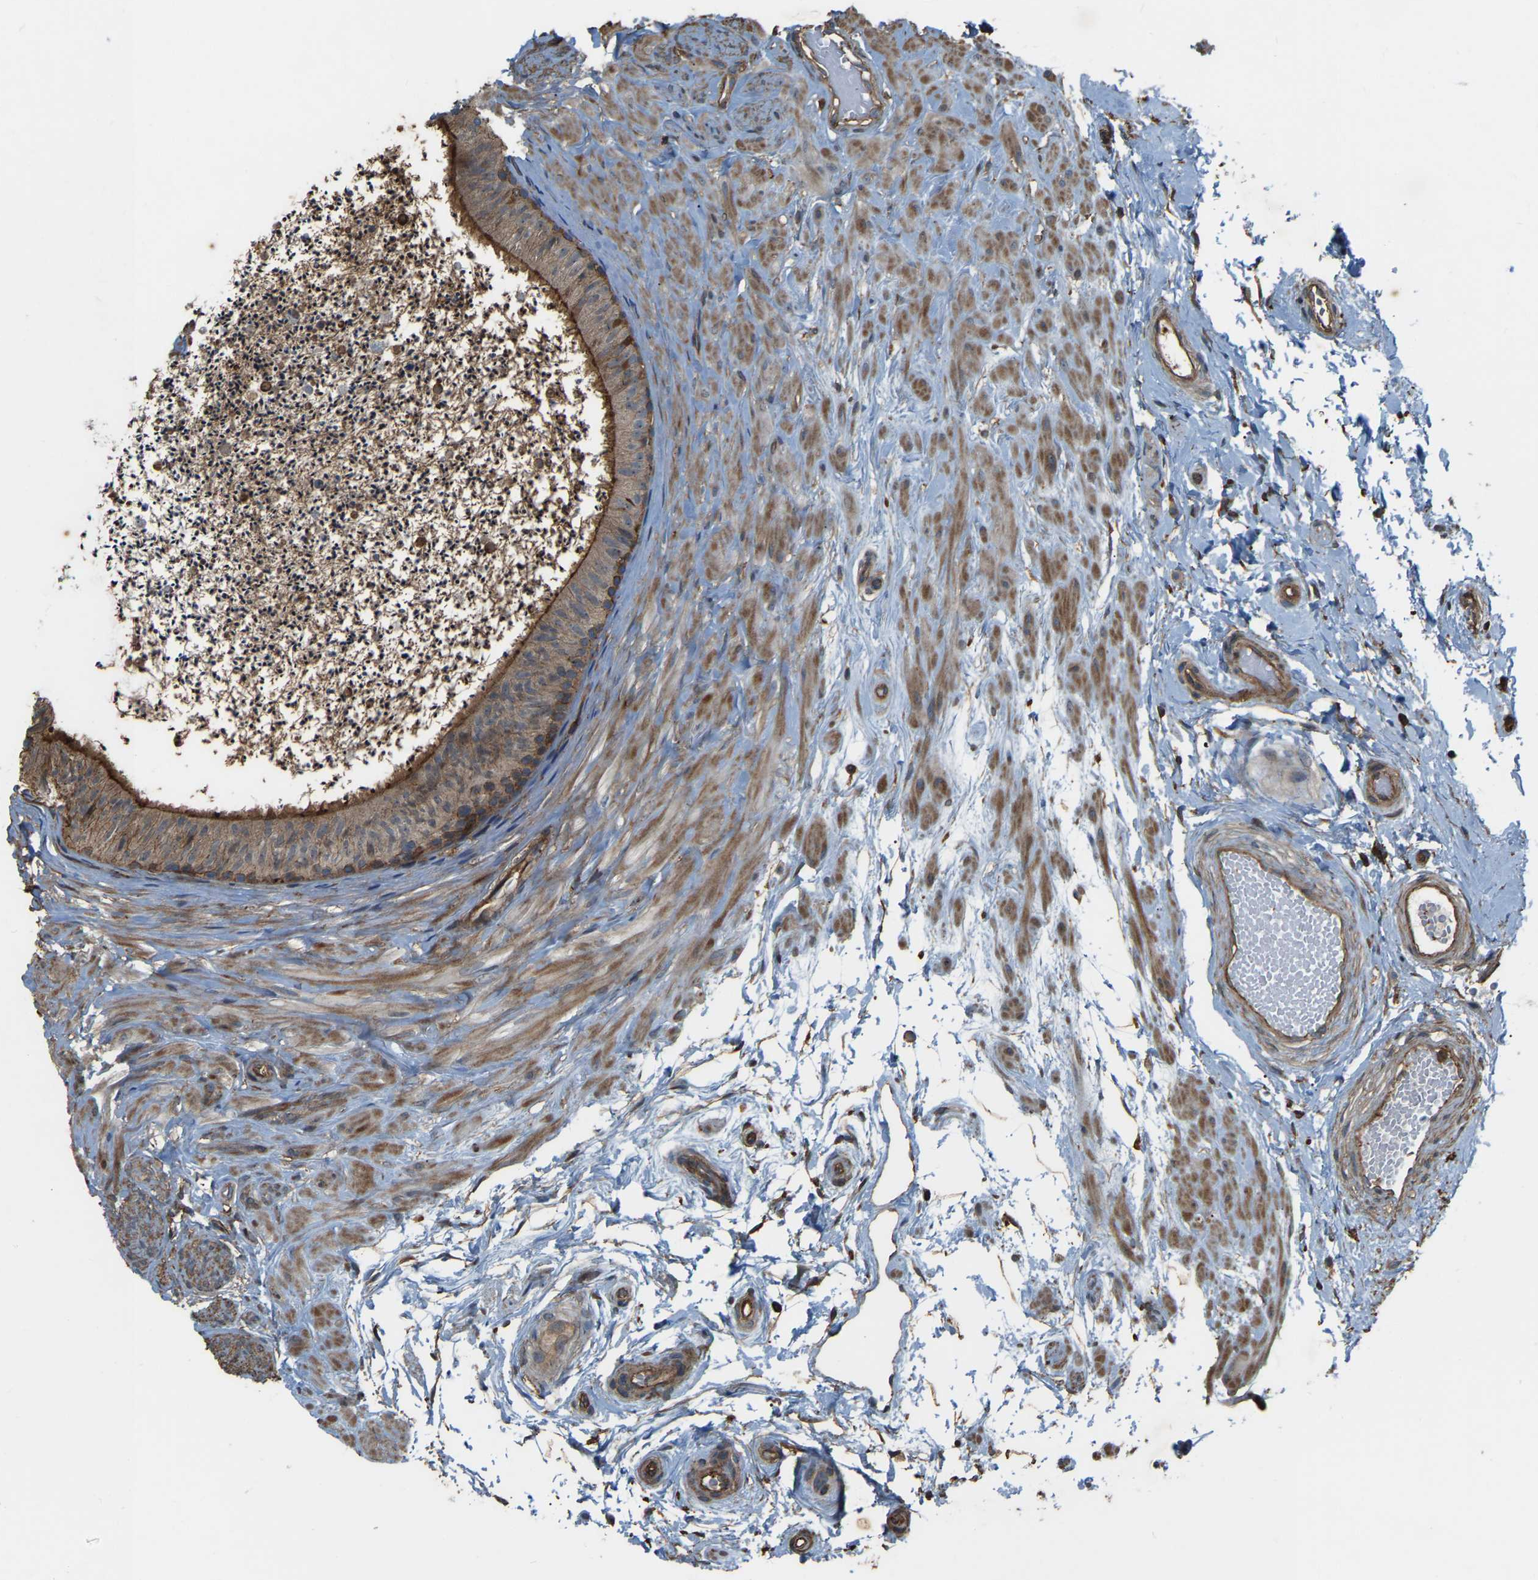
{"staining": {"intensity": "moderate", "quantity": ">75%", "location": "cytoplasmic/membranous"}, "tissue": "epididymis", "cell_type": "Glandular cells", "image_type": "normal", "snomed": [{"axis": "morphology", "description": "Normal tissue, NOS"}, {"axis": "topography", "description": "Epididymis"}], "caption": "Moderate cytoplasmic/membranous protein expression is appreciated in about >75% of glandular cells in epididymis.", "gene": "SAMD9L", "patient": {"sex": "male", "age": 56}}